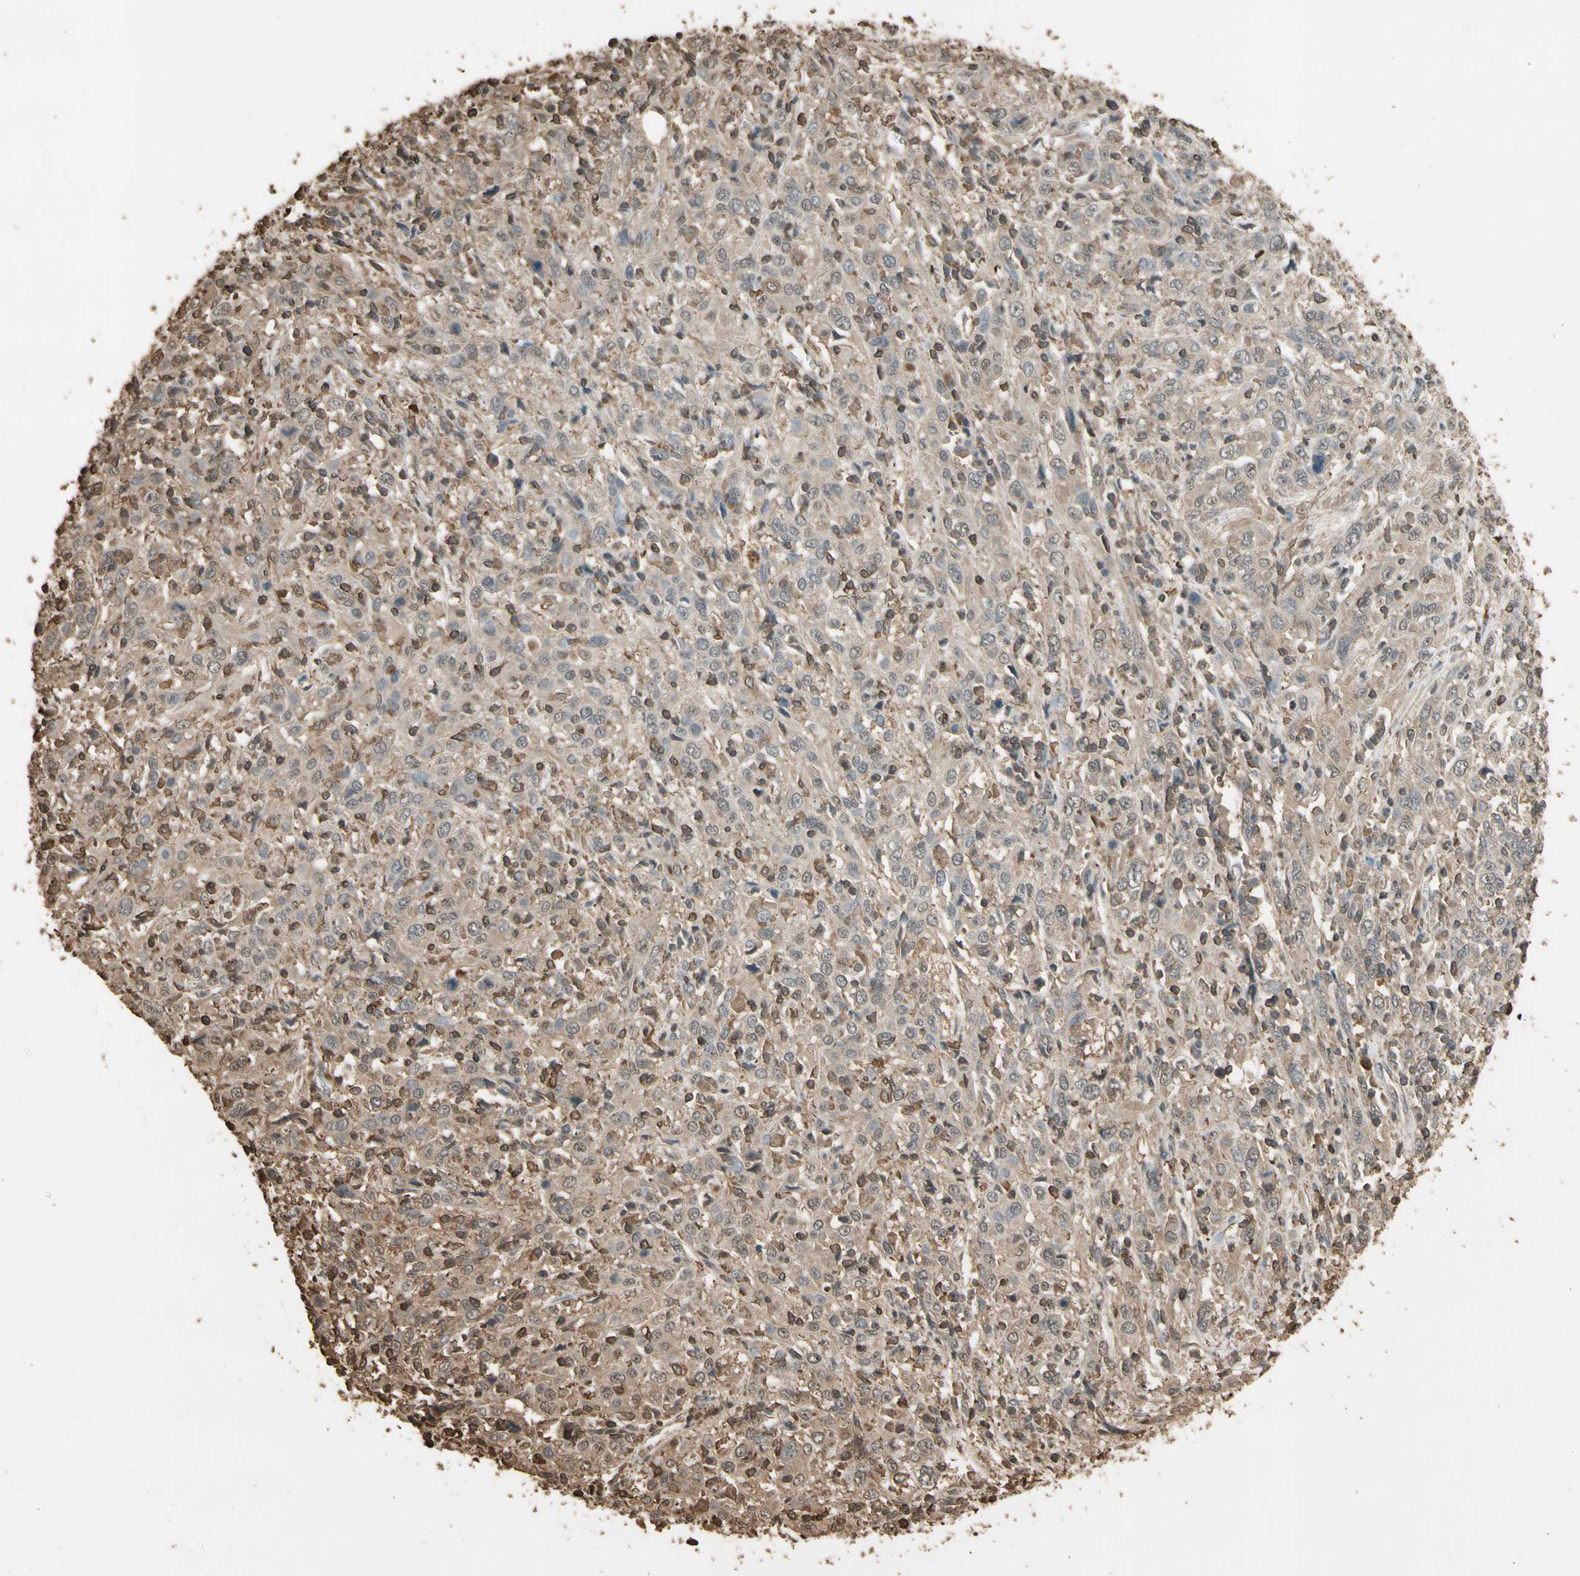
{"staining": {"intensity": "weak", "quantity": ">75%", "location": "cytoplasmic/membranous"}, "tissue": "cervical cancer", "cell_type": "Tumor cells", "image_type": "cancer", "snomed": [{"axis": "morphology", "description": "Squamous cell carcinoma, NOS"}, {"axis": "topography", "description": "Cervix"}], "caption": "Immunohistochemical staining of human cervical cancer (squamous cell carcinoma) displays low levels of weak cytoplasmic/membranous expression in about >75% of tumor cells. (DAB (3,3'-diaminobenzidine) IHC with brightfield microscopy, high magnification).", "gene": "TNFSF13B", "patient": {"sex": "female", "age": 46}}